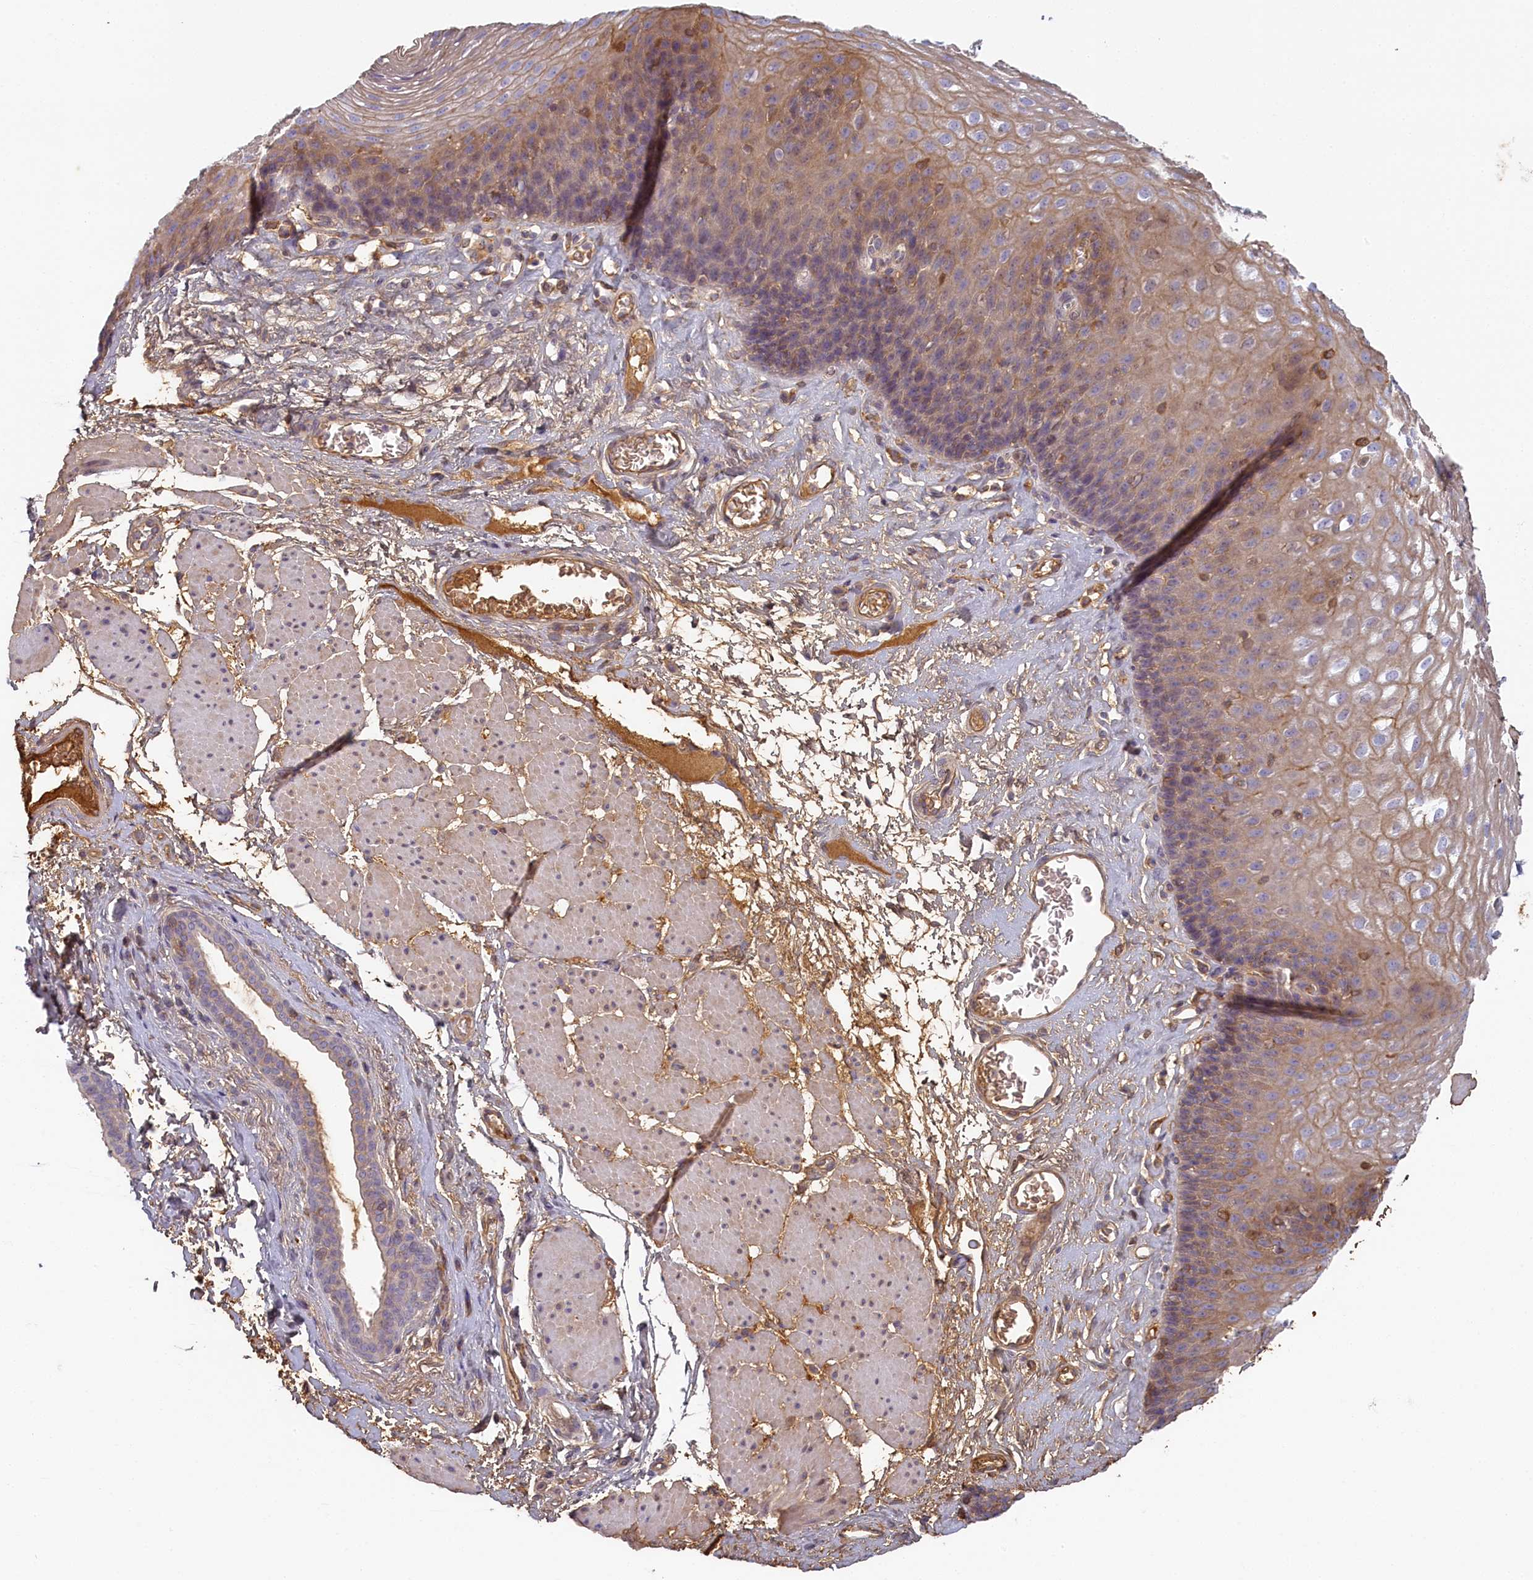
{"staining": {"intensity": "weak", "quantity": "25%-75%", "location": "cytoplasmic/membranous"}, "tissue": "esophagus", "cell_type": "Squamous epithelial cells", "image_type": "normal", "snomed": [{"axis": "morphology", "description": "Normal tissue, NOS"}, {"axis": "topography", "description": "Esophagus"}], "caption": "A brown stain shows weak cytoplasmic/membranous expression of a protein in squamous epithelial cells of normal esophagus.", "gene": "STX16", "patient": {"sex": "female", "age": 66}}